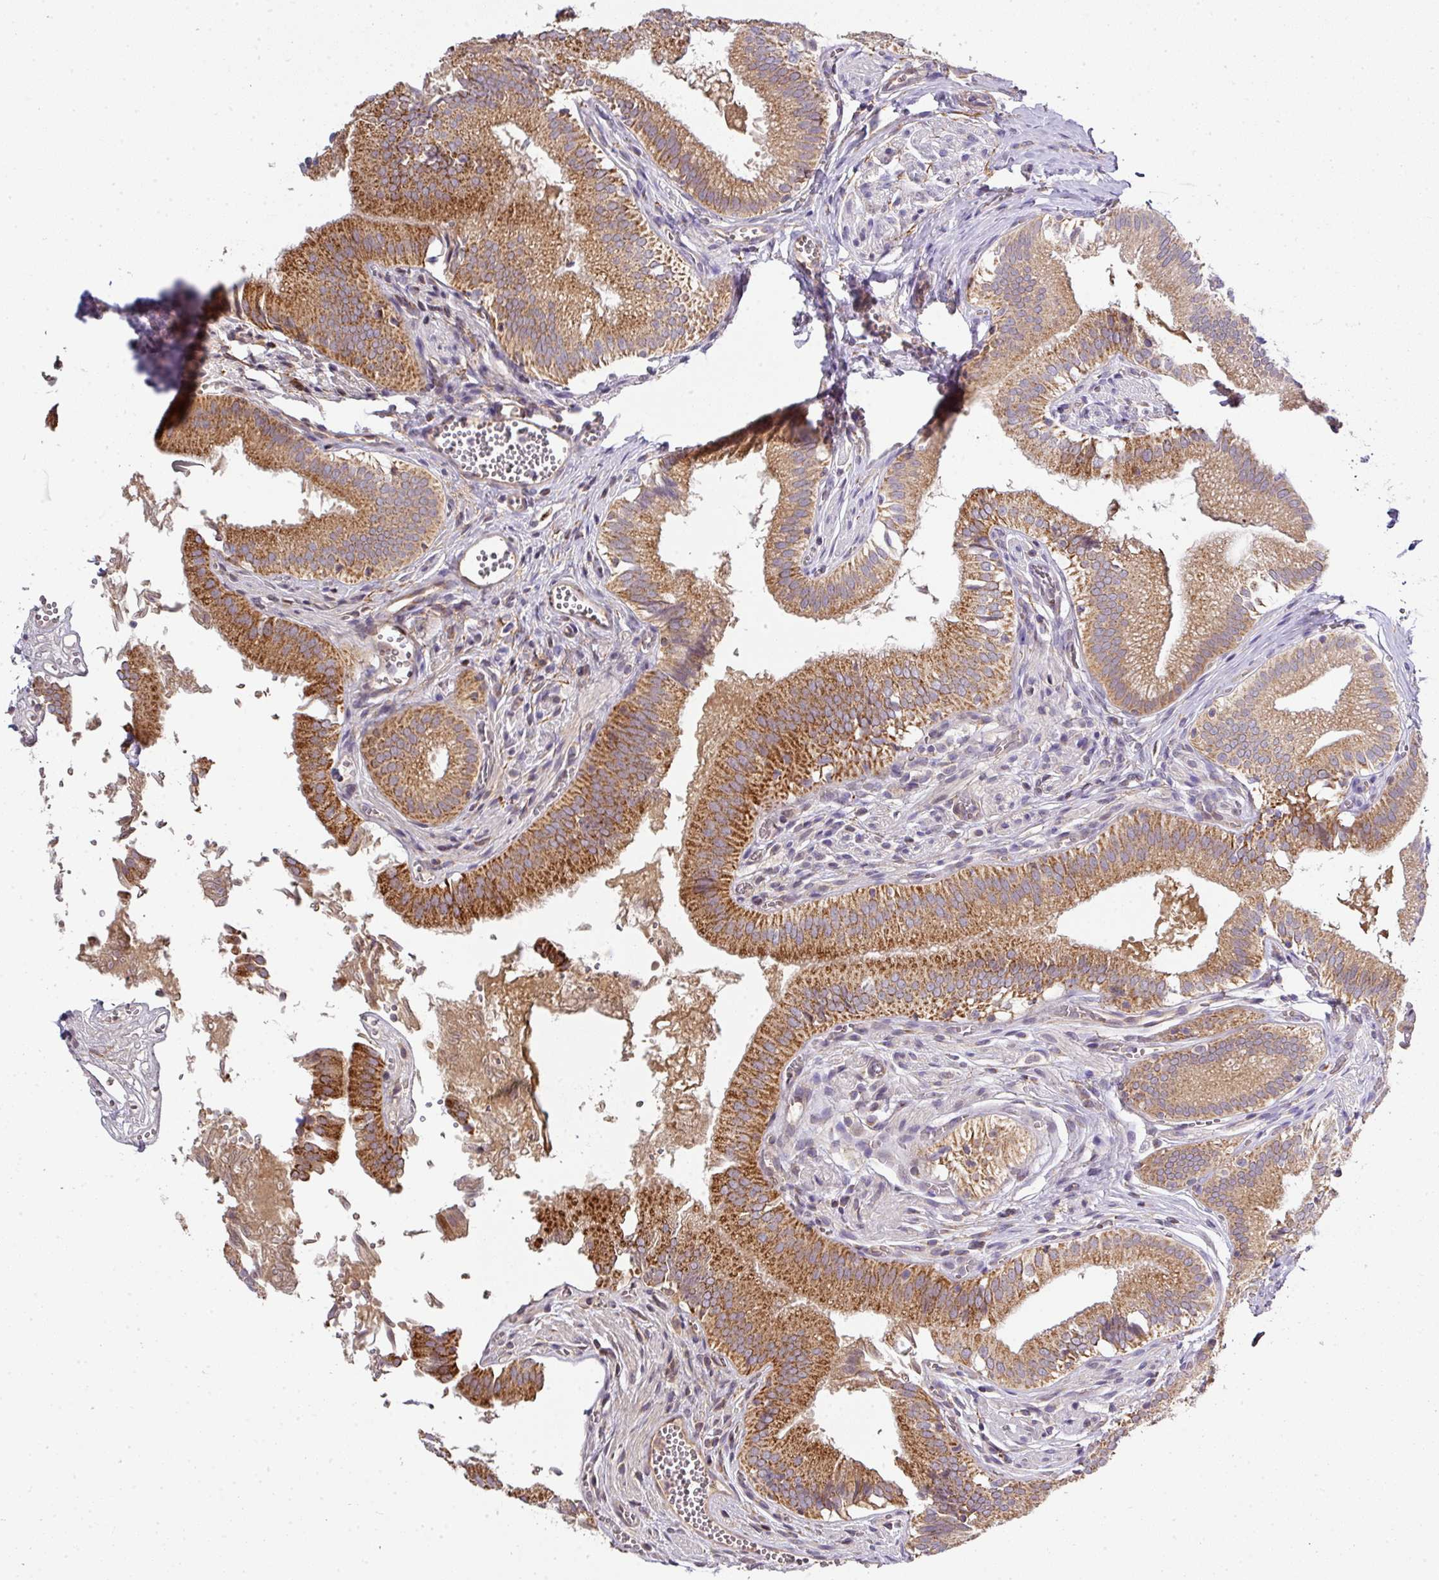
{"staining": {"intensity": "strong", "quantity": ">75%", "location": "cytoplasmic/membranous"}, "tissue": "gallbladder", "cell_type": "Glandular cells", "image_type": "normal", "snomed": [{"axis": "morphology", "description": "Normal tissue, NOS"}, {"axis": "topography", "description": "Gallbladder"}, {"axis": "topography", "description": "Peripheral nerve tissue"}], "caption": "Immunohistochemistry image of unremarkable gallbladder: human gallbladder stained using immunohistochemistry exhibits high levels of strong protein expression localized specifically in the cytoplasmic/membranous of glandular cells, appearing as a cytoplasmic/membranous brown color.", "gene": "STK35", "patient": {"sex": "male", "age": 17}}